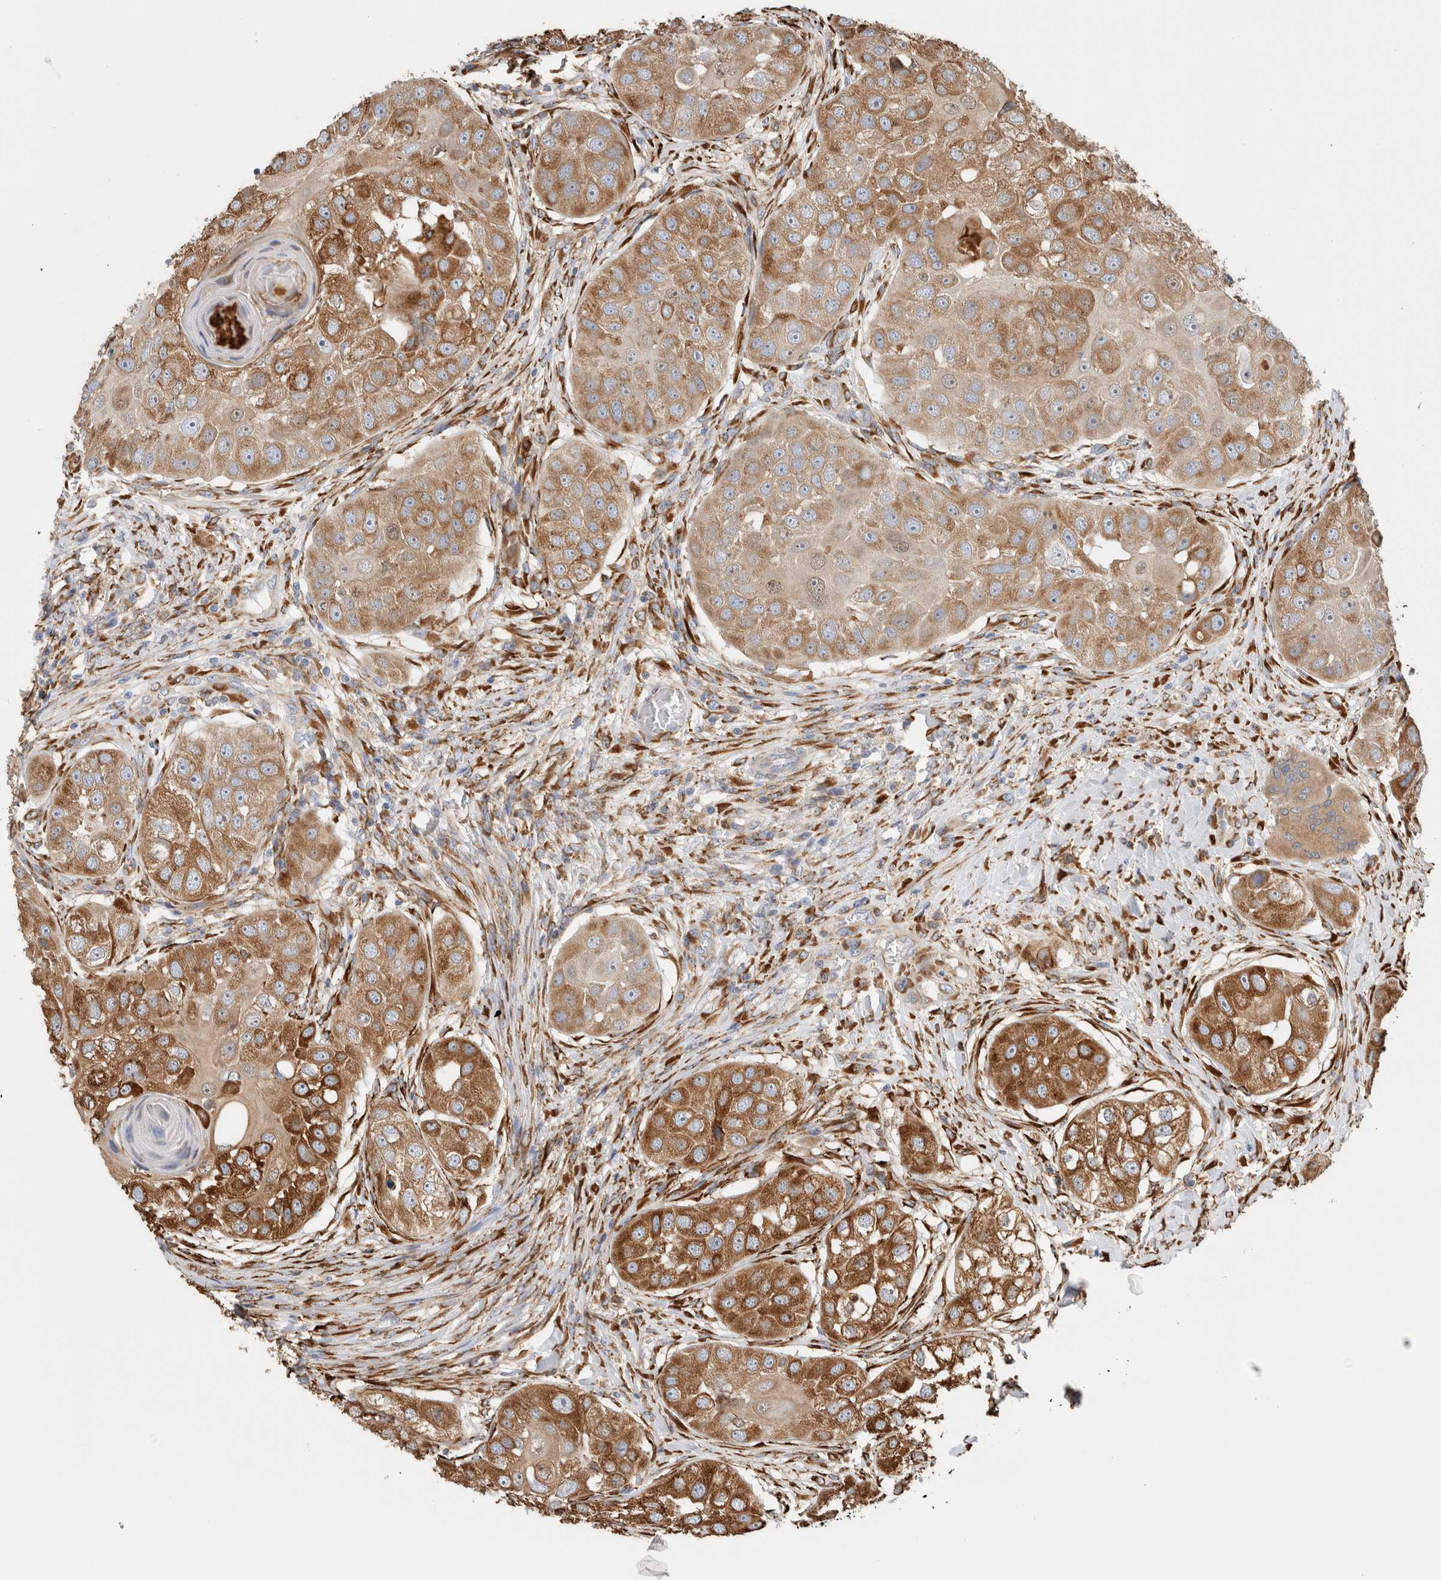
{"staining": {"intensity": "moderate", "quantity": ">75%", "location": "cytoplasmic/membranous"}, "tissue": "head and neck cancer", "cell_type": "Tumor cells", "image_type": "cancer", "snomed": [{"axis": "morphology", "description": "Normal tissue, NOS"}, {"axis": "morphology", "description": "Squamous cell carcinoma, NOS"}, {"axis": "topography", "description": "Skeletal muscle"}, {"axis": "topography", "description": "Head-Neck"}], "caption": "A brown stain shows moderate cytoplasmic/membranous positivity of a protein in head and neck cancer tumor cells.", "gene": "P4HA1", "patient": {"sex": "male", "age": 51}}